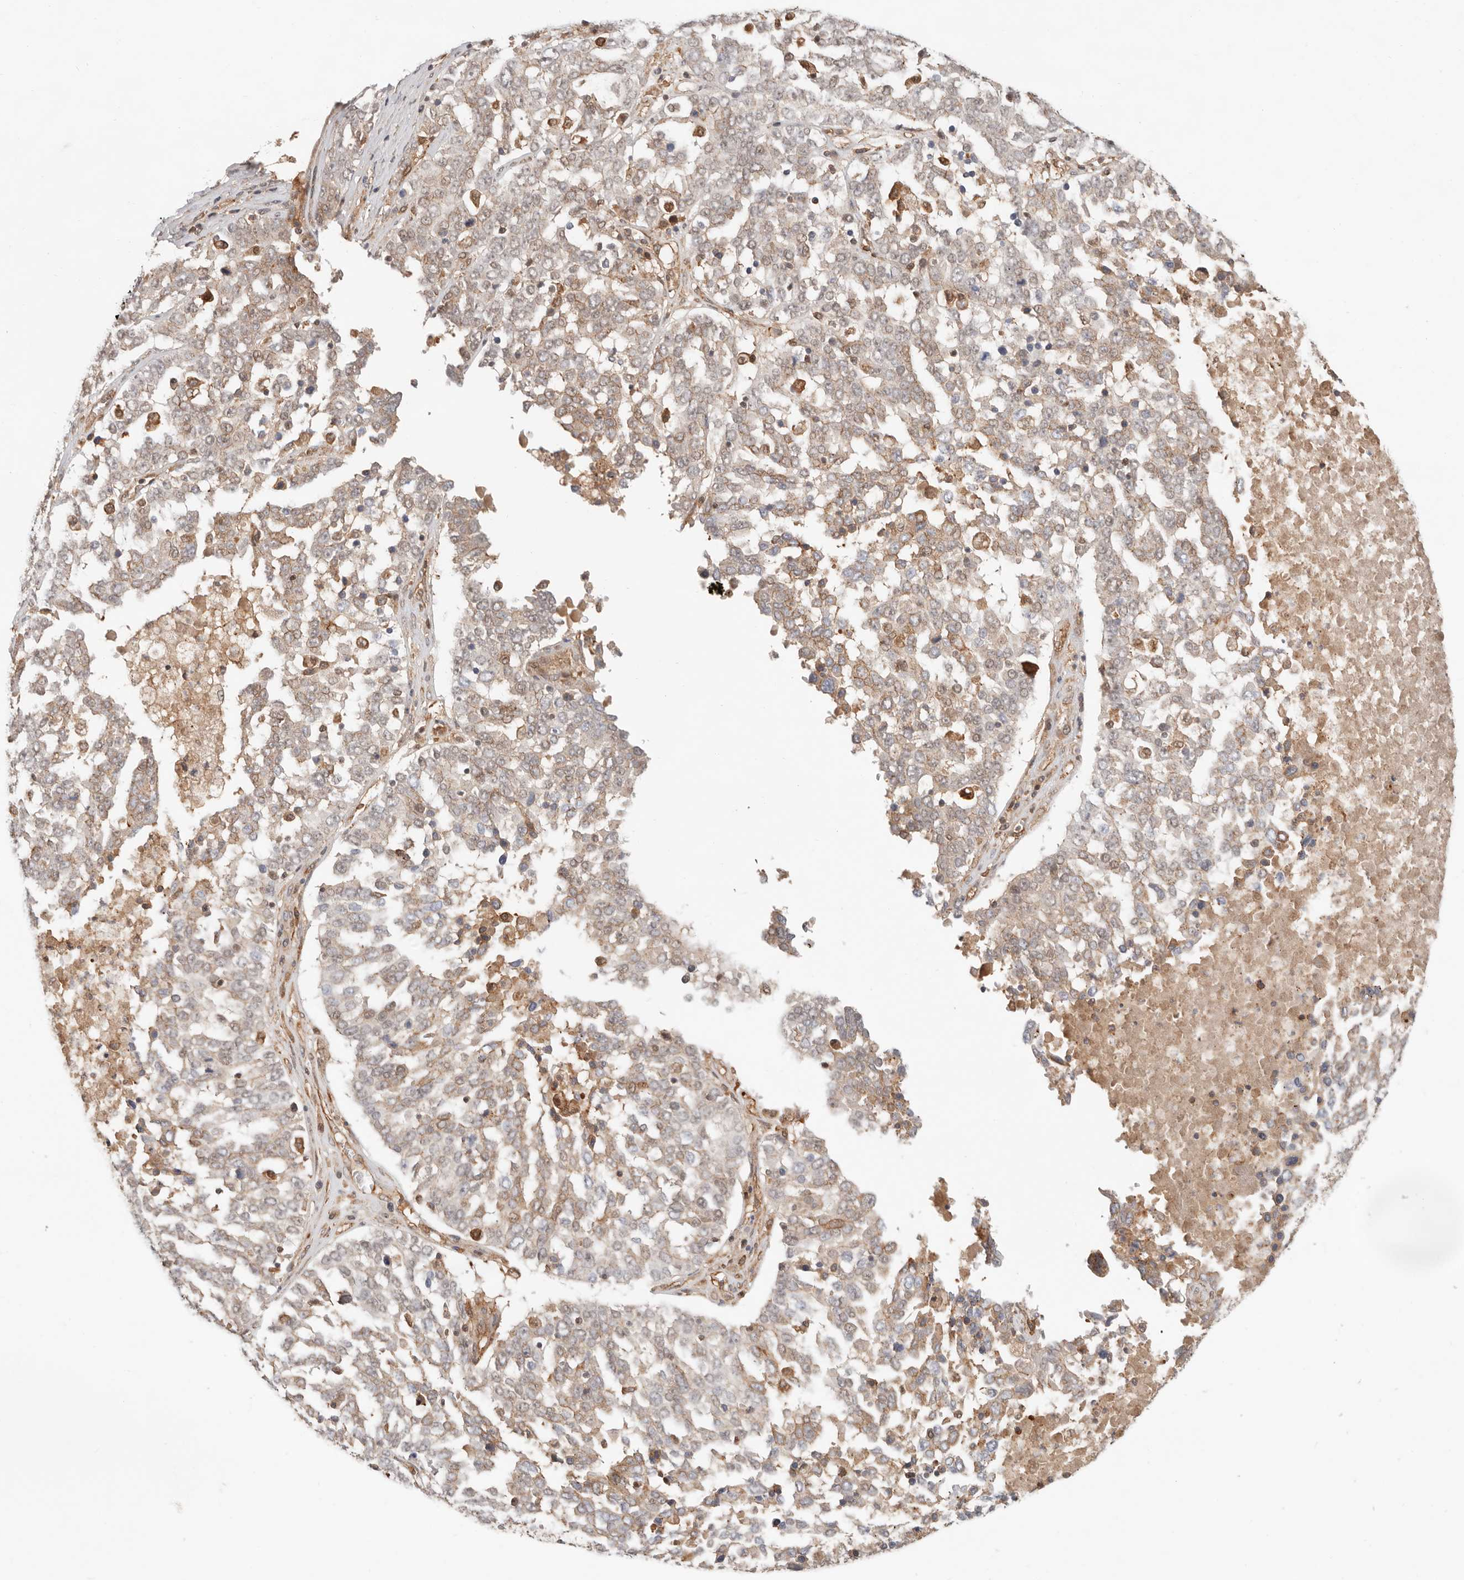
{"staining": {"intensity": "moderate", "quantity": ">75%", "location": "cytoplasmic/membranous,nuclear"}, "tissue": "ovarian cancer", "cell_type": "Tumor cells", "image_type": "cancer", "snomed": [{"axis": "morphology", "description": "Carcinoma, endometroid"}, {"axis": "topography", "description": "Ovary"}], "caption": "Immunohistochemistry (IHC) histopathology image of neoplastic tissue: human ovarian cancer (endometroid carcinoma) stained using immunohistochemistry demonstrates medium levels of moderate protein expression localized specifically in the cytoplasmic/membranous and nuclear of tumor cells, appearing as a cytoplasmic/membranous and nuclear brown color.", "gene": "HEXD", "patient": {"sex": "female", "age": 62}}